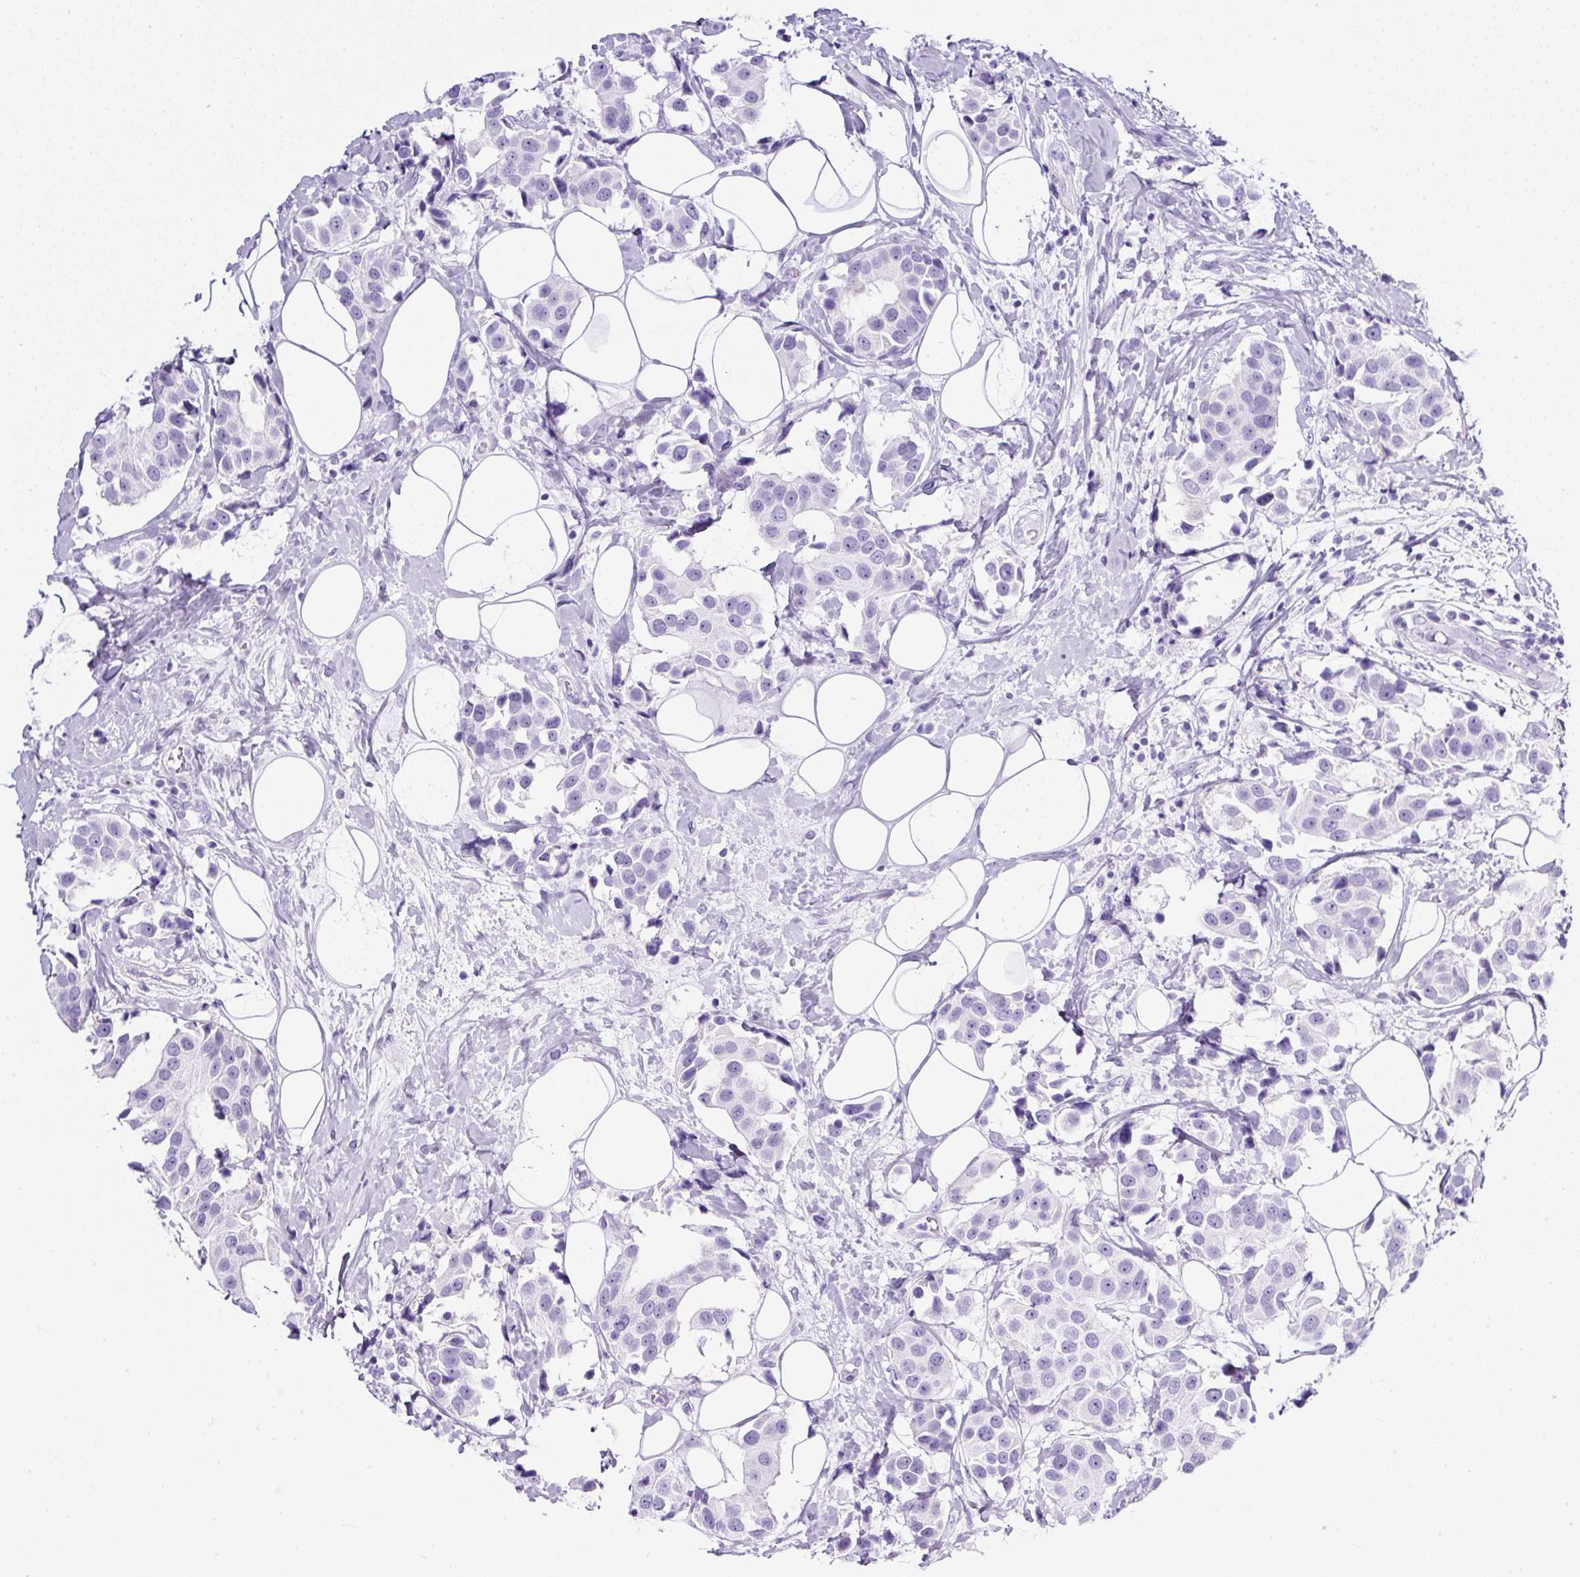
{"staining": {"intensity": "negative", "quantity": "none", "location": "none"}, "tissue": "breast cancer", "cell_type": "Tumor cells", "image_type": "cancer", "snomed": [{"axis": "morphology", "description": "Normal tissue, NOS"}, {"axis": "morphology", "description": "Duct carcinoma"}, {"axis": "topography", "description": "Breast"}], "caption": "Immunohistochemistry (IHC) of breast cancer reveals no staining in tumor cells.", "gene": "TMEM200B", "patient": {"sex": "female", "age": 39}}